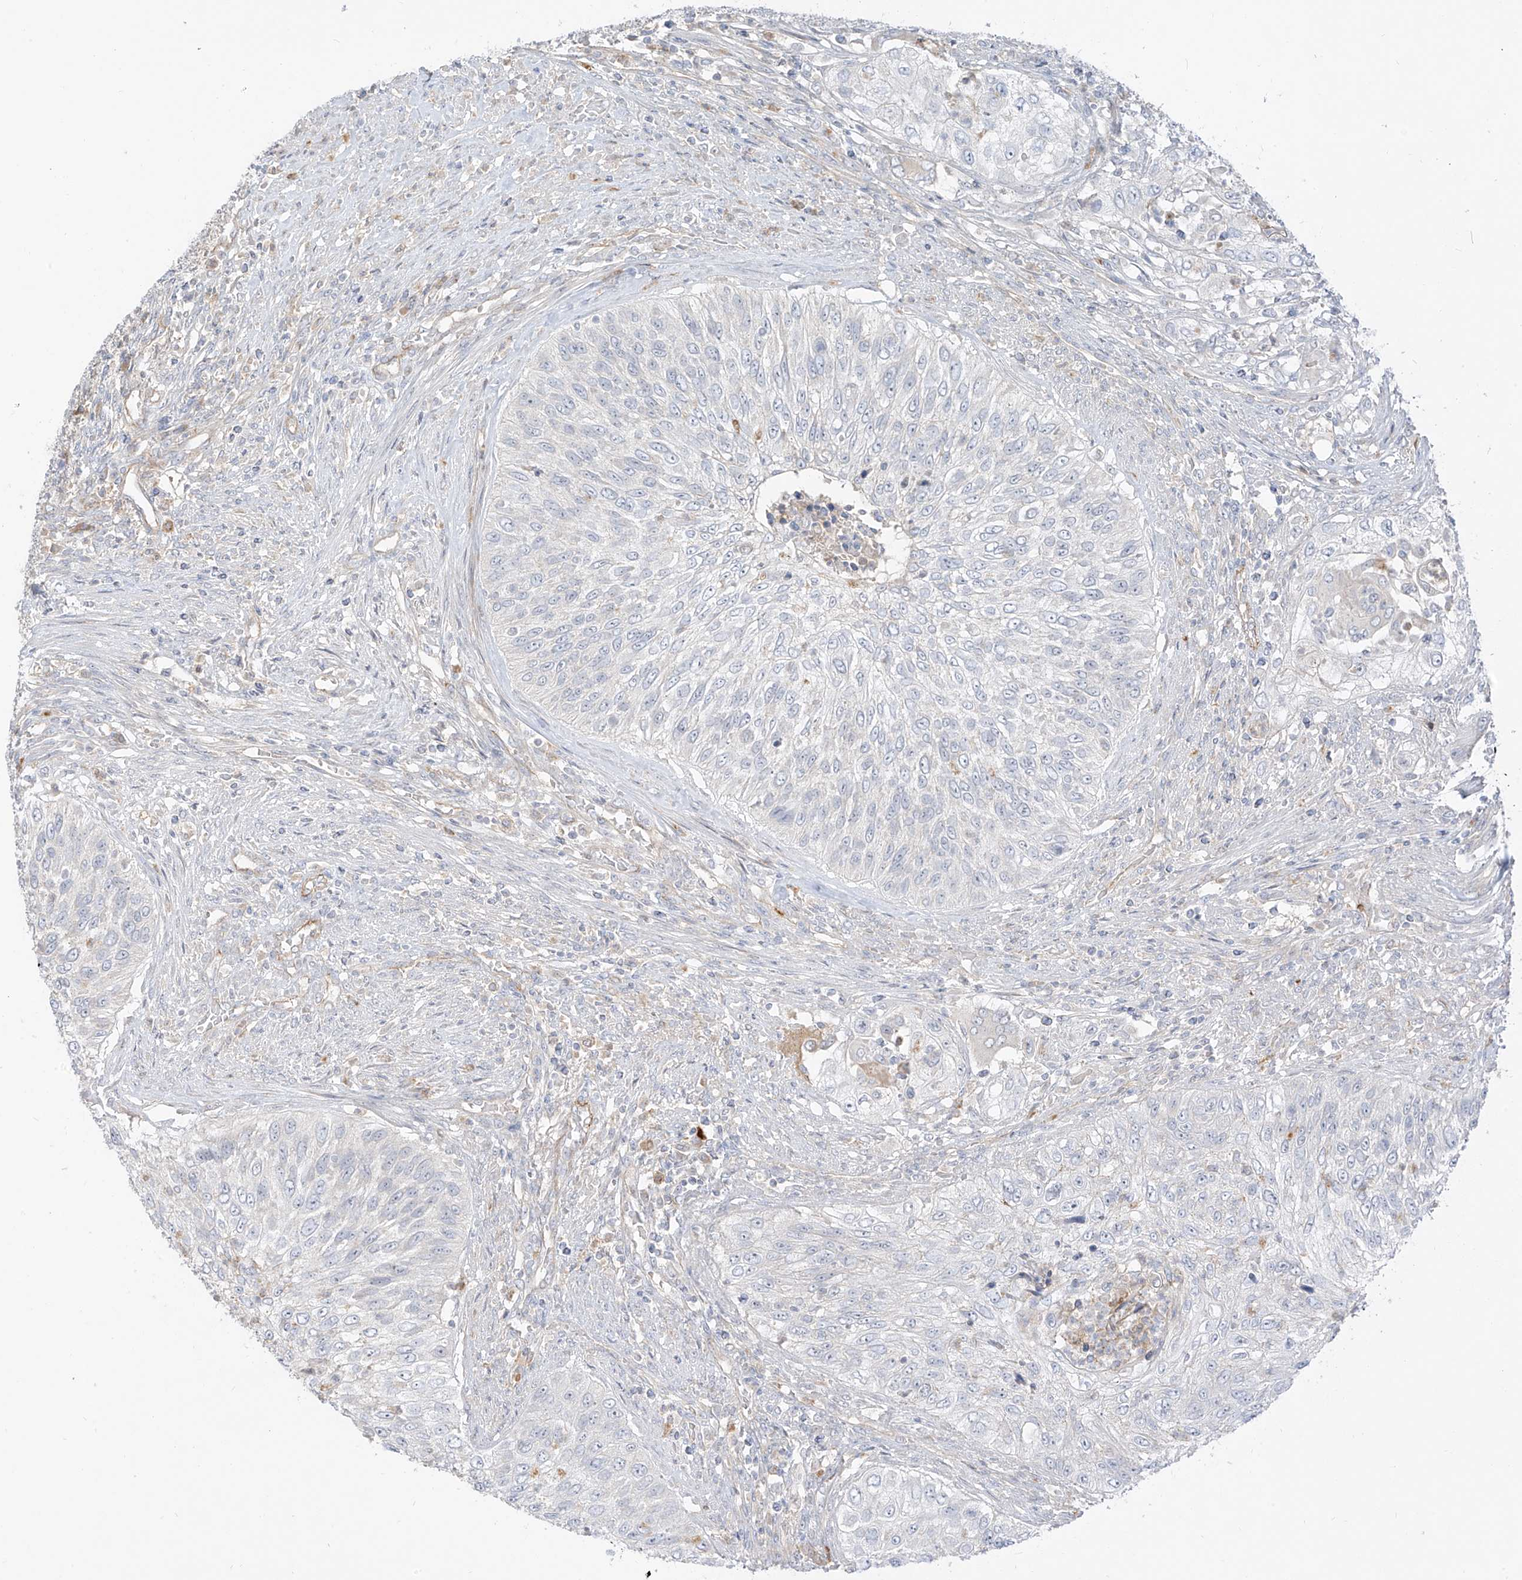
{"staining": {"intensity": "negative", "quantity": "none", "location": "none"}, "tissue": "urothelial cancer", "cell_type": "Tumor cells", "image_type": "cancer", "snomed": [{"axis": "morphology", "description": "Urothelial carcinoma, High grade"}, {"axis": "topography", "description": "Urinary bladder"}], "caption": "There is no significant expression in tumor cells of urothelial carcinoma (high-grade). (Brightfield microscopy of DAB (3,3'-diaminobenzidine) IHC at high magnification).", "gene": "C2orf42", "patient": {"sex": "female", "age": 60}}